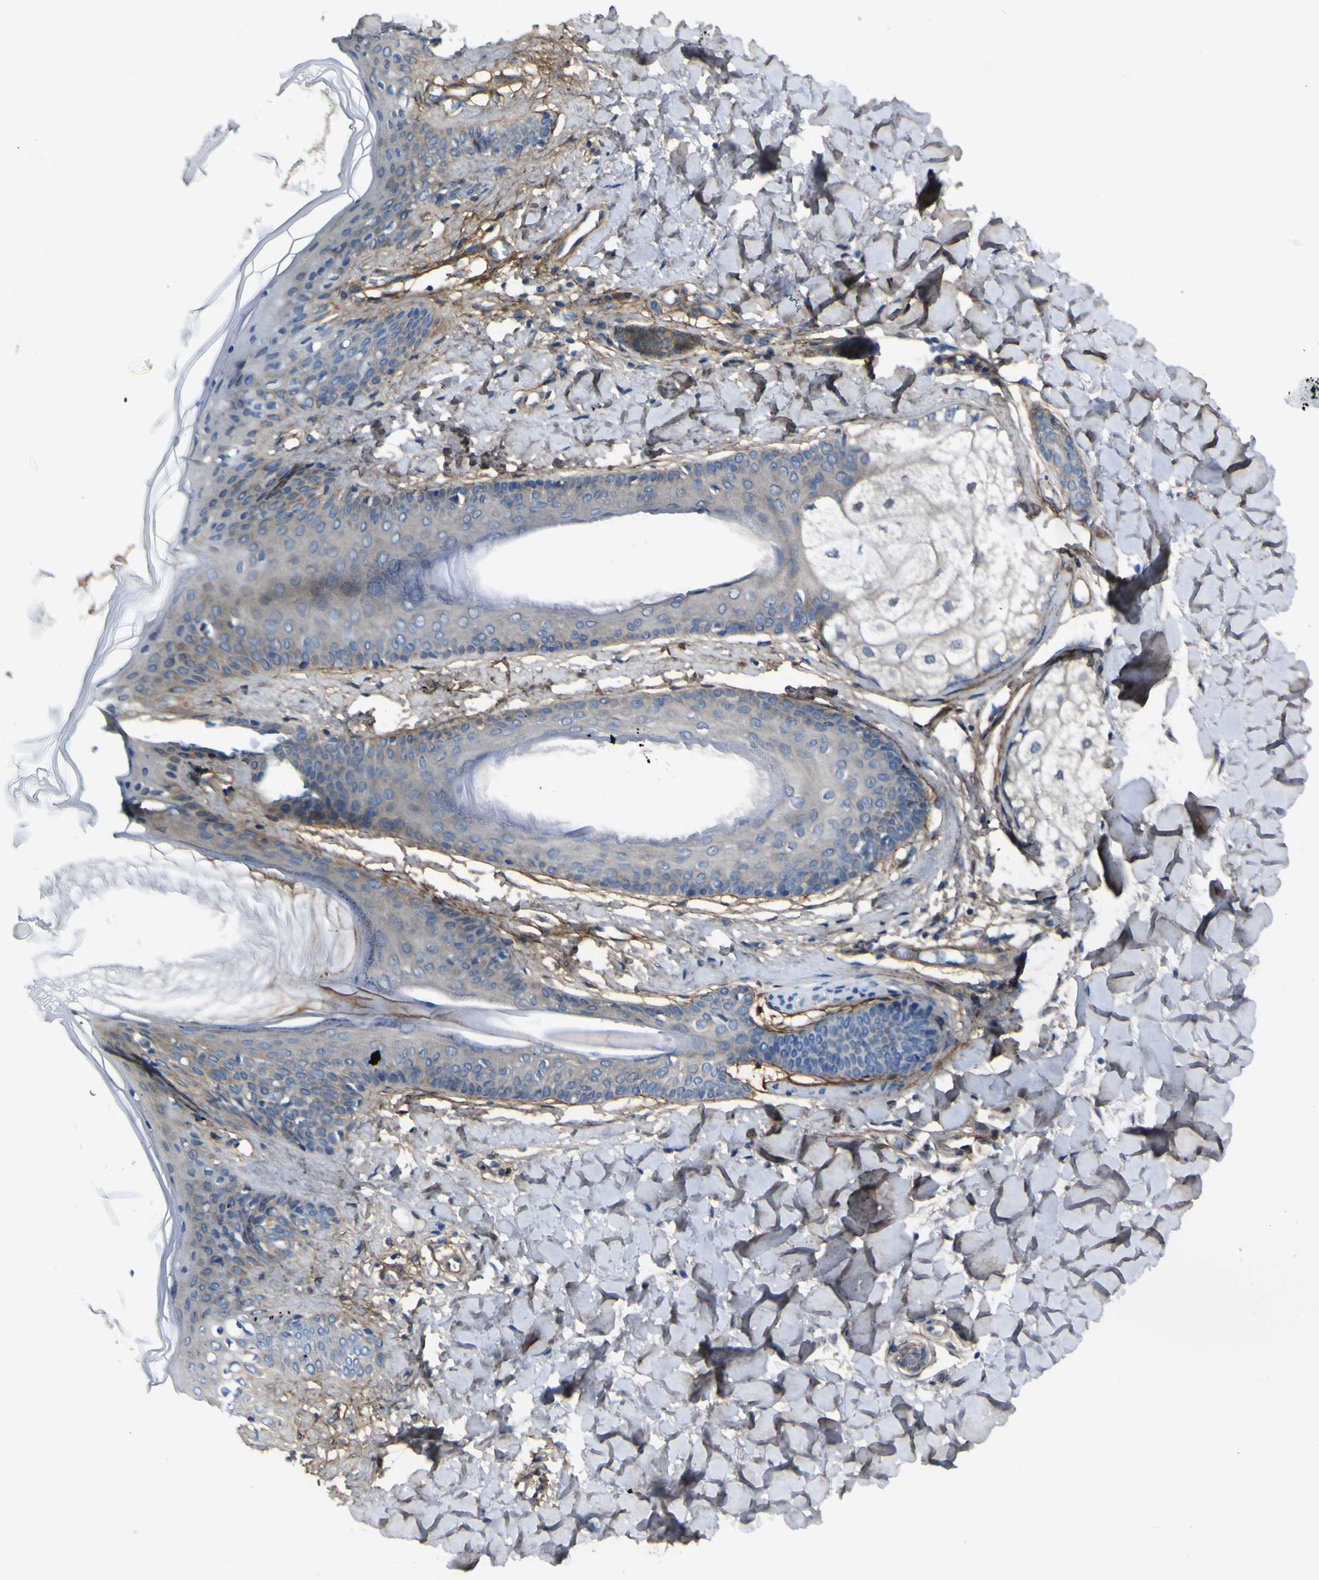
{"staining": {"intensity": "strong", "quantity": "25%-75%", "location": "cytoplasmic/membranous"}, "tissue": "skin", "cell_type": "Fibroblasts", "image_type": "normal", "snomed": [{"axis": "morphology", "description": "Normal tissue, NOS"}, {"axis": "topography", "description": "Skin"}], "caption": "High-magnification brightfield microscopy of unremarkable skin stained with DAB (3,3'-diaminobenzidine) (brown) and counterstained with hematoxylin (blue). fibroblasts exhibit strong cytoplasmic/membranous staining is identified in approximately25%-75% of cells. The protein is shown in brown color, while the nuclei are stained blue.", "gene": "LRRN1", "patient": {"sex": "male", "age": 16}}